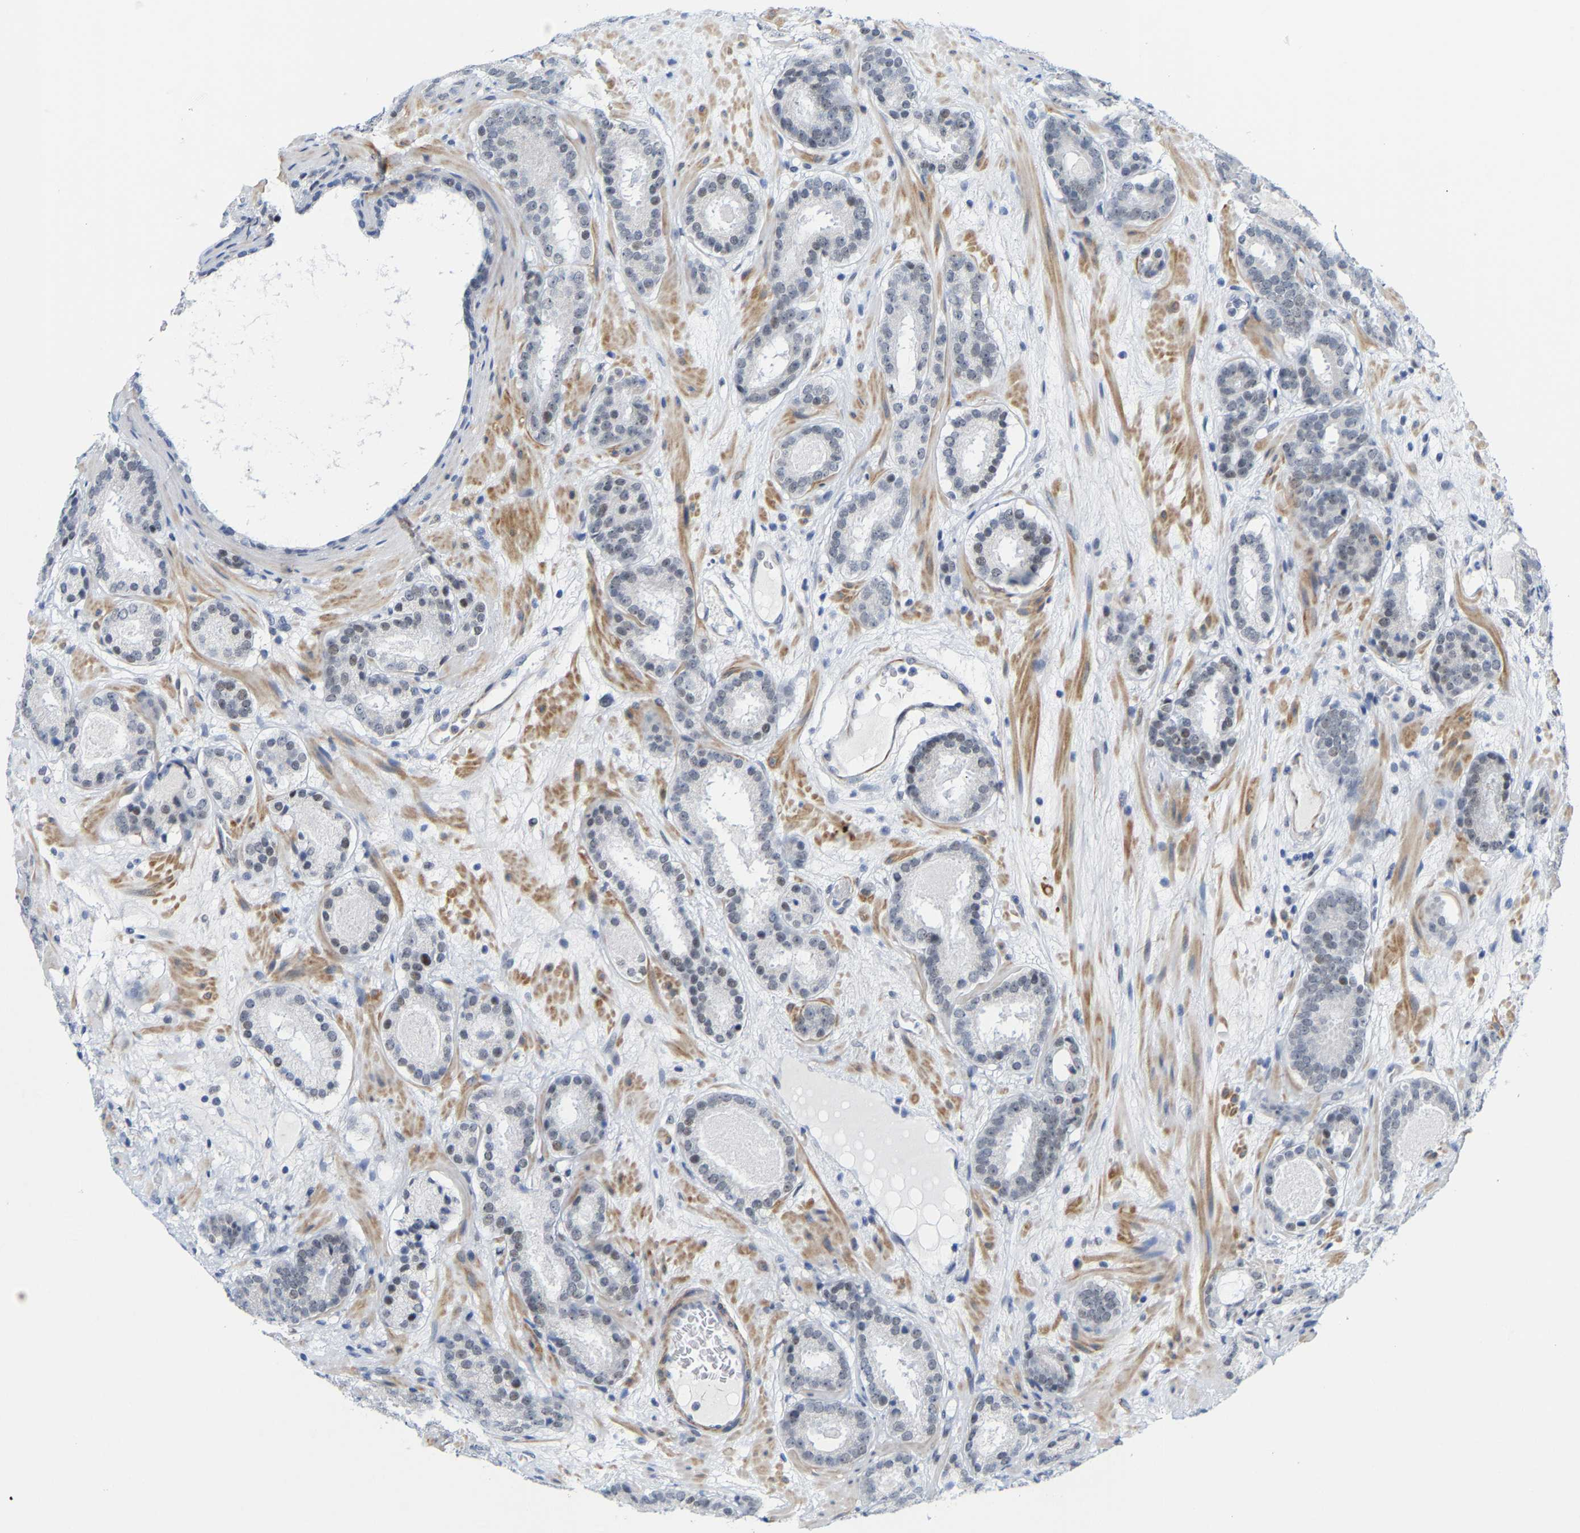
{"staining": {"intensity": "weak", "quantity": "<25%", "location": "nuclear"}, "tissue": "prostate cancer", "cell_type": "Tumor cells", "image_type": "cancer", "snomed": [{"axis": "morphology", "description": "Adenocarcinoma, Low grade"}, {"axis": "topography", "description": "Prostate"}], "caption": "Histopathology image shows no protein positivity in tumor cells of prostate adenocarcinoma (low-grade) tissue.", "gene": "FAM180A", "patient": {"sex": "male", "age": 69}}